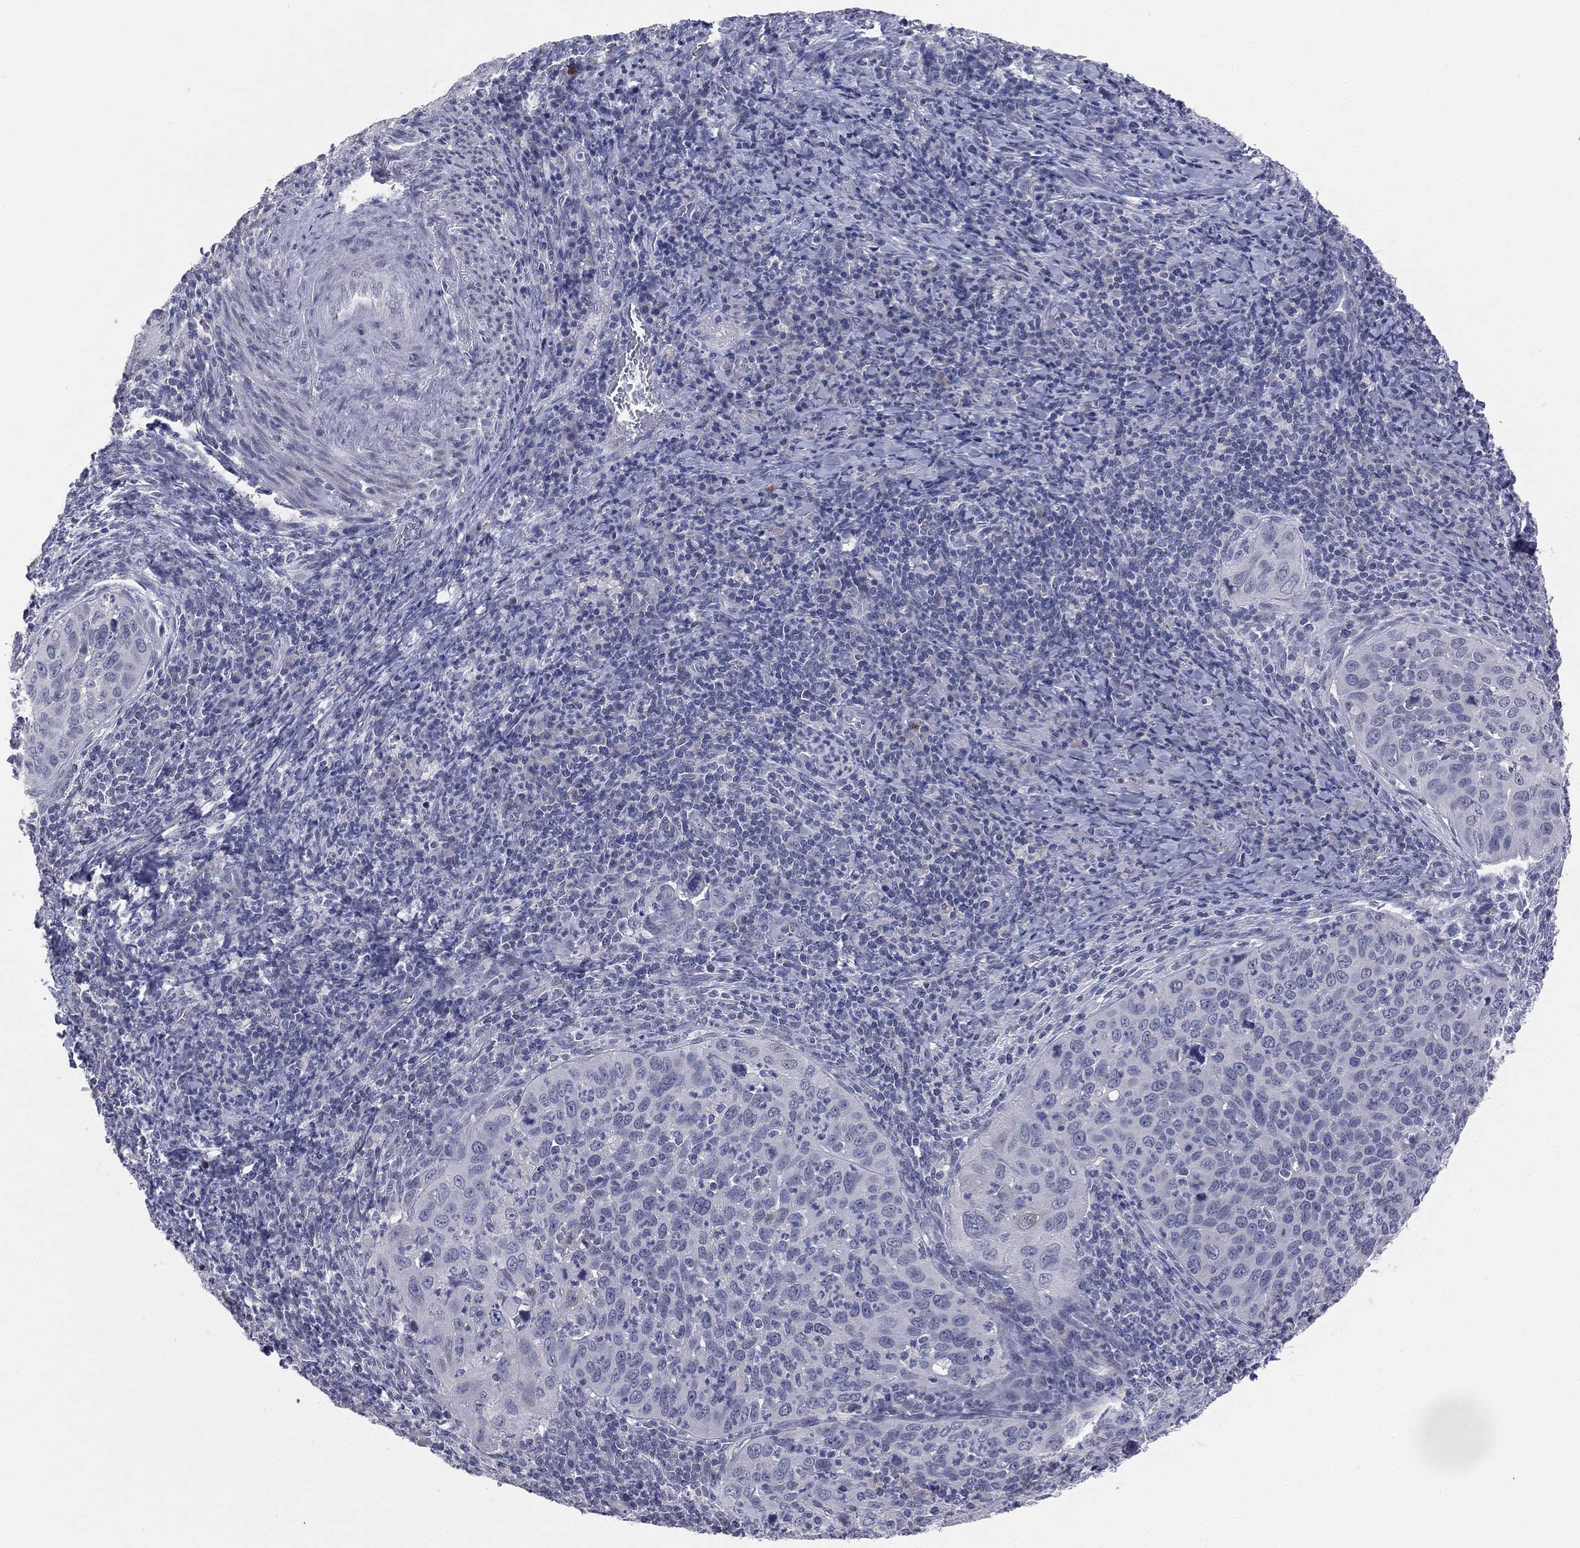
{"staining": {"intensity": "negative", "quantity": "none", "location": "none"}, "tissue": "cervical cancer", "cell_type": "Tumor cells", "image_type": "cancer", "snomed": [{"axis": "morphology", "description": "Squamous cell carcinoma, NOS"}, {"axis": "topography", "description": "Cervix"}], "caption": "The micrograph displays no significant expression in tumor cells of cervical cancer.", "gene": "DMKN", "patient": {"sex": "female", "age": 26}}